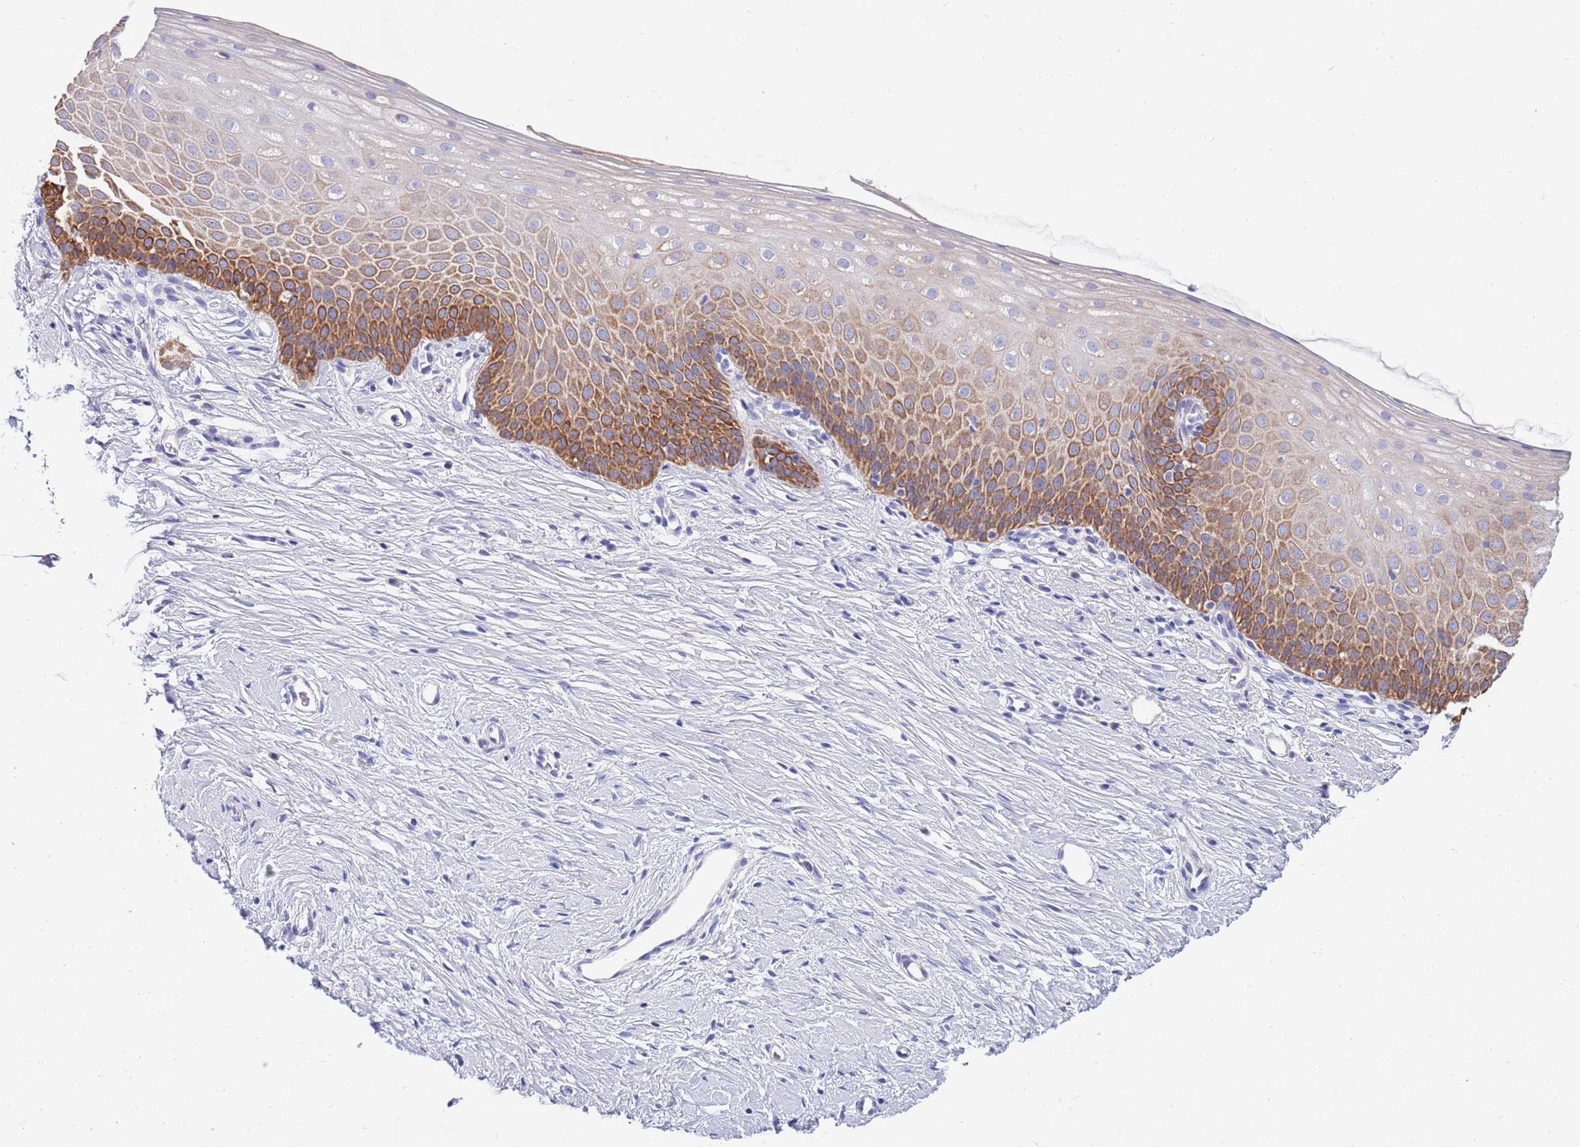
{"staining": {"intensity": "negative", "quantity": "none", "location": "none"}, "tissue": "cervix", "cell_type": "Glandular cells", "image_type": "normal", "snomed": [{"axis": "morphology", "description": "Normal tissue, NOS"}, {"axis": "topography", "description": "Cervix"}], "caption": "This is an immunohistochemistry image of benign cervix. There is no expression in glandular cells.", "gene": "EMC8", "patient": {"sex": "female", "age": 57}}